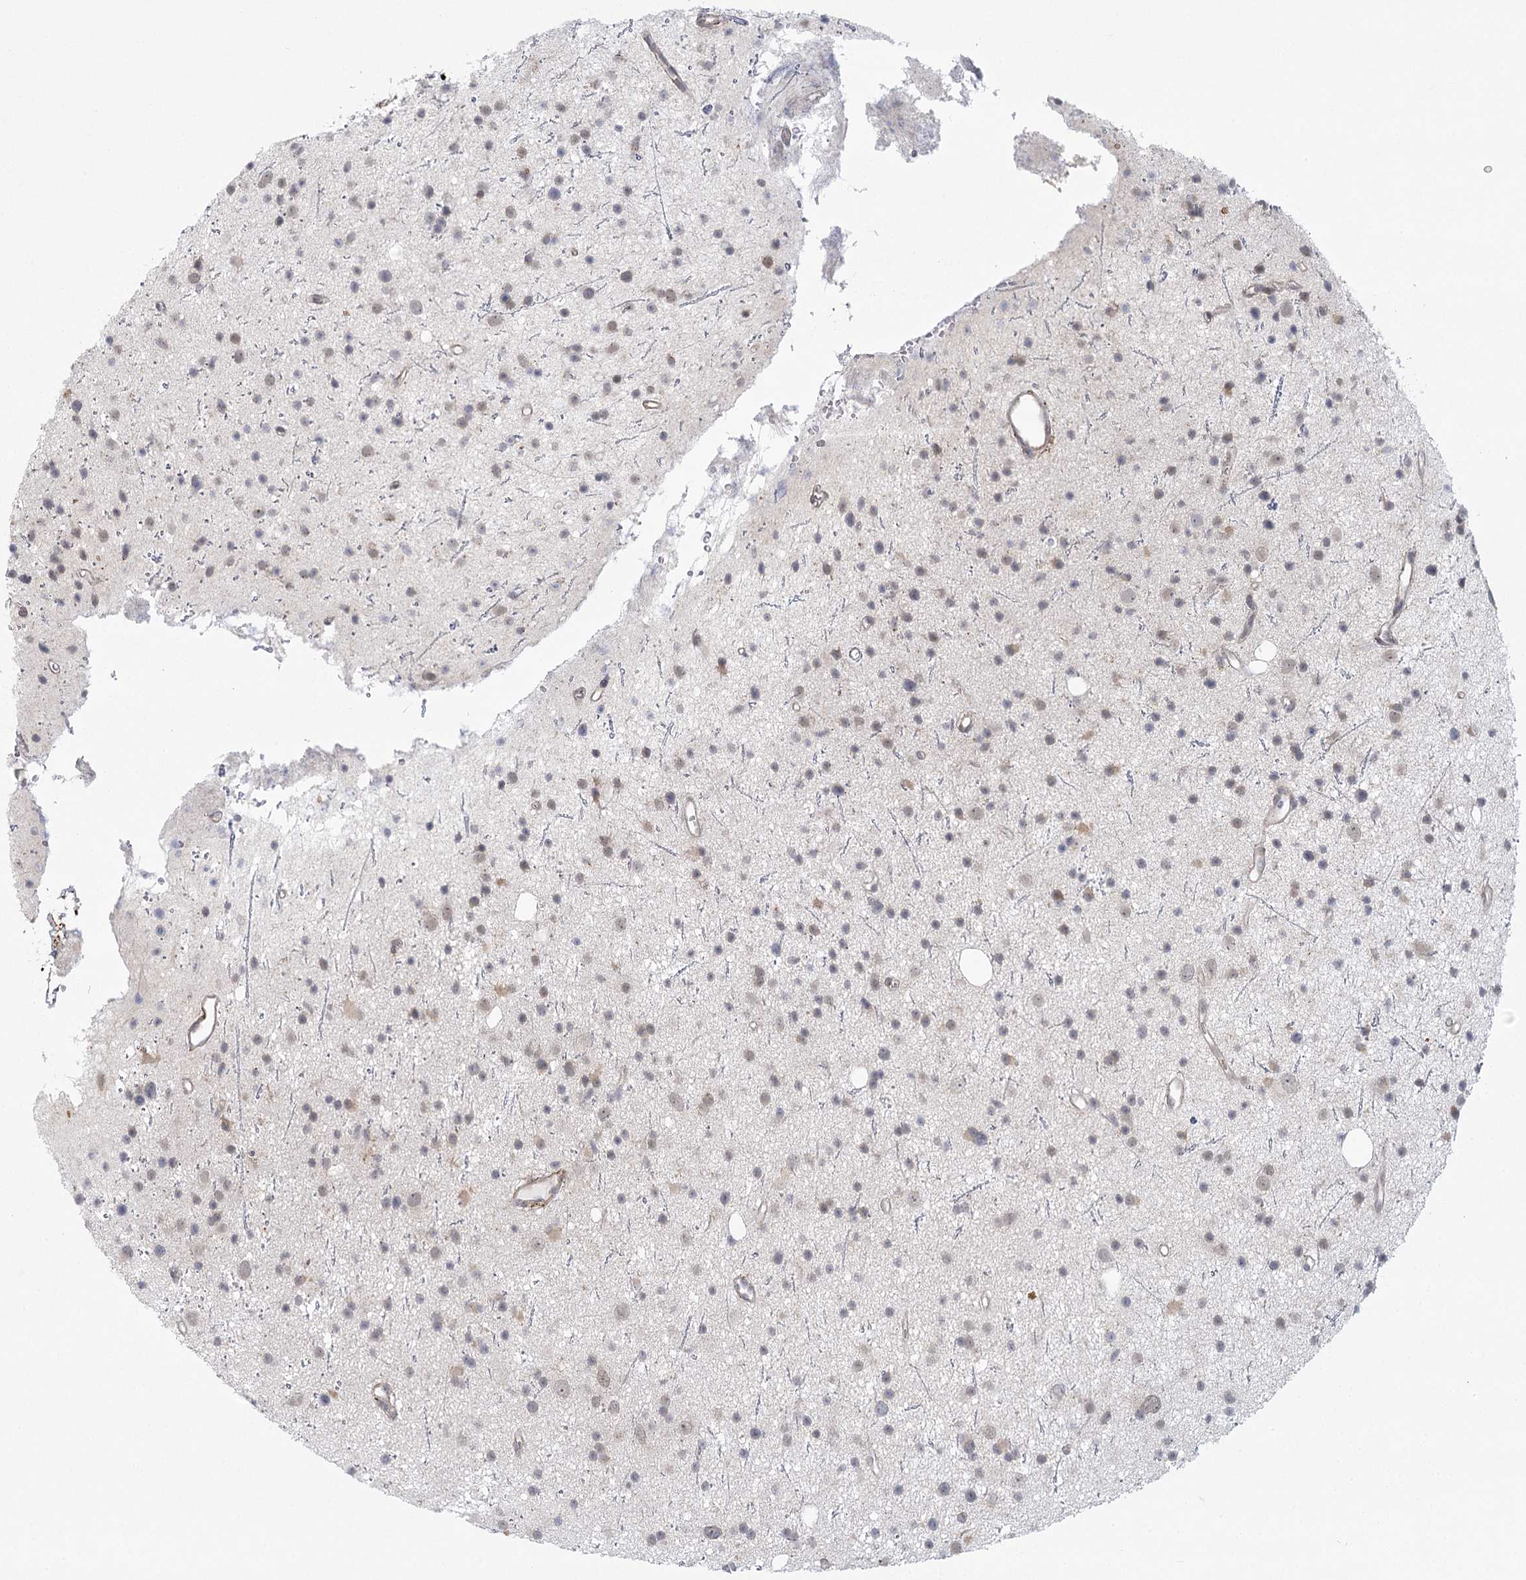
{"staining": {"intensity": "negative", "quantity": "none", "location": "none"}, "tissue": "glioma", "cell_type": "Tumor cells", "image_type": "cancer", "snomed": [{"axis": "morphology", "description": "Glioma, malignant, Low grade"}, {"axis": "topography", "description": "Cerebral cortex"}], "caption": "Immunohistochemical staining of glioma reveals no significant expression in tumor cells.", "gene": "MED28", "patient": {"sex": "female", "age": 39}}